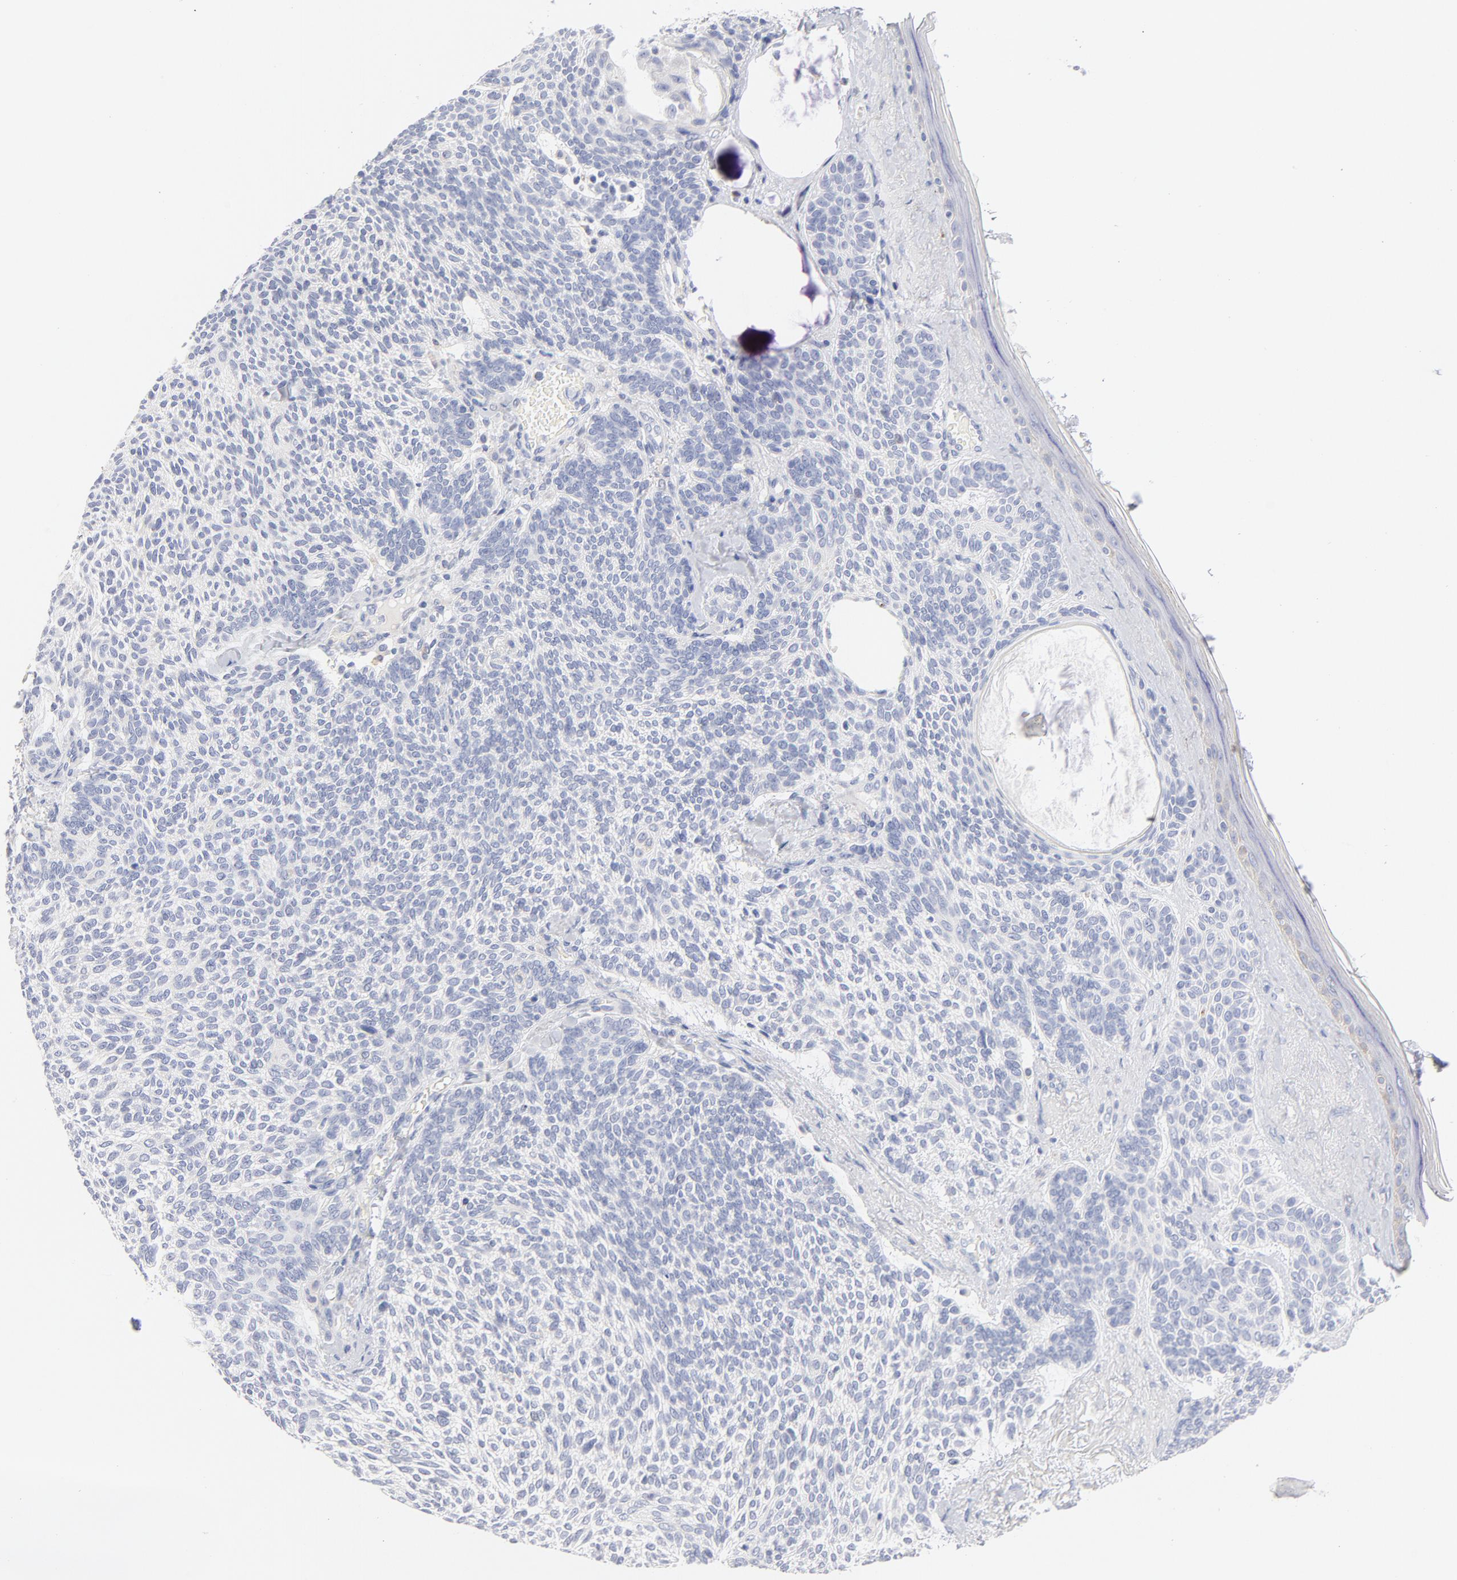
{"staining": {"intensity": "negative", "quantity": "none", "location": "none"}, "tissue": "skin cancer", "cell_type": "Tumor cells", "image_type": "cancer", "snomed": [{"axis": "morphology", "description": "Normal tissue, NOS"}, {"axis": "morphology", "description": "Basal cell carcinoma"}, {"axis": "topography", "description": "Skin"}], "caption": "Immunohistochemical staining of human skin basal cell carcinoma displays no significant expression in tumor cells. (DAB immunohistochemistry with hematoxylin counter stain).", "gene": "MID1", "patient": {"sex": "female", "age": 70}}